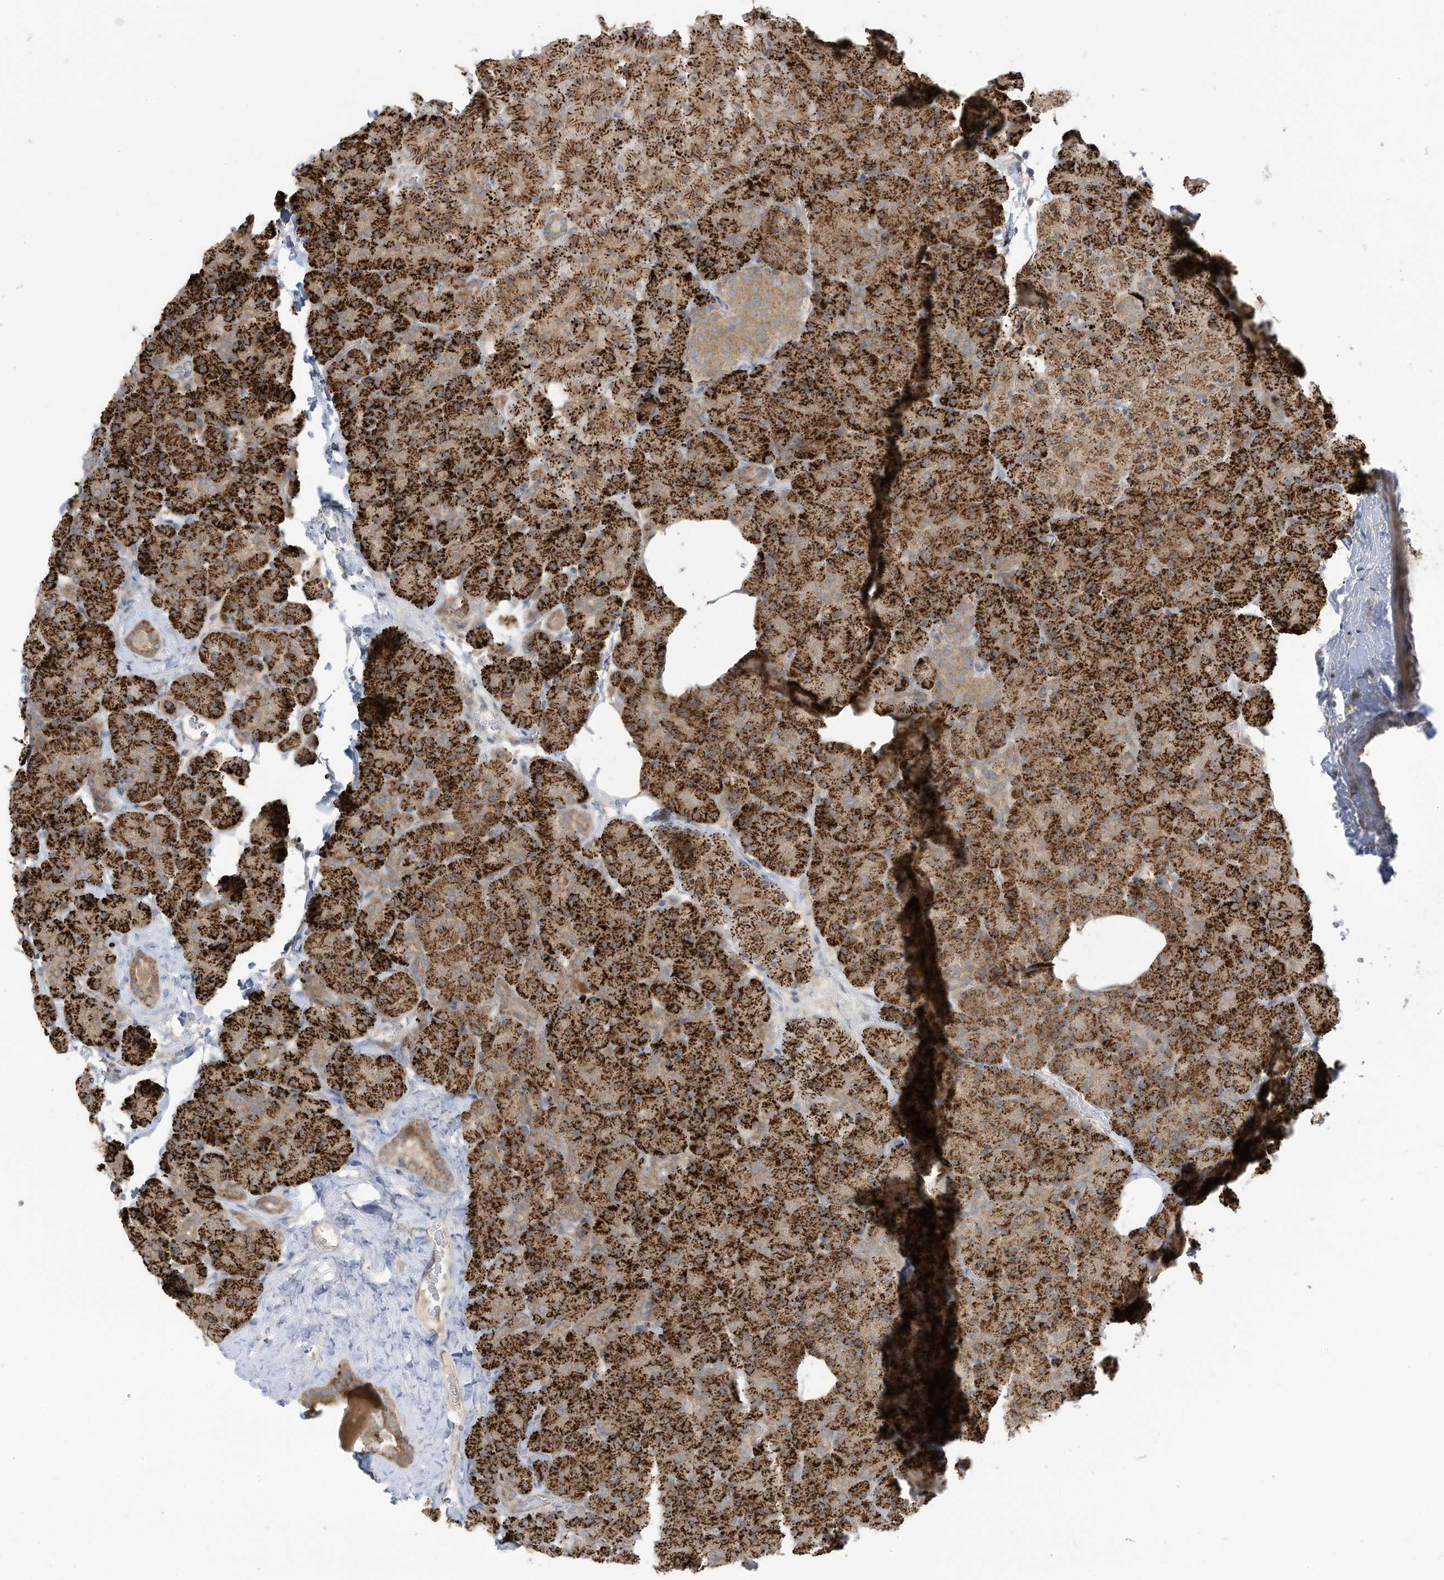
{"staining": {"intensity": "strong", "quantity": ">75%", "location": "cytoplasmic/membranous"}, "tissue": "pancreas", "cell_type": "Exocrine glandular cells", "image_type": "normal", "snomed": [{"axis": "morphology", "description": "Normal tissue, NOS"}, {"axis": "morphology", "description": "Carcinoid, malignant, NOS"}, {"axis": "topography", "description": "Pancreas"}], "caption": "Protein expression analysis of unremarkable pancreas shows strong cytoplasmic/membranous staining in approximately >75% of exocrine glandular cells.", "gene": "LRRN2", "patient": {"sex": "female", "age": 35}}